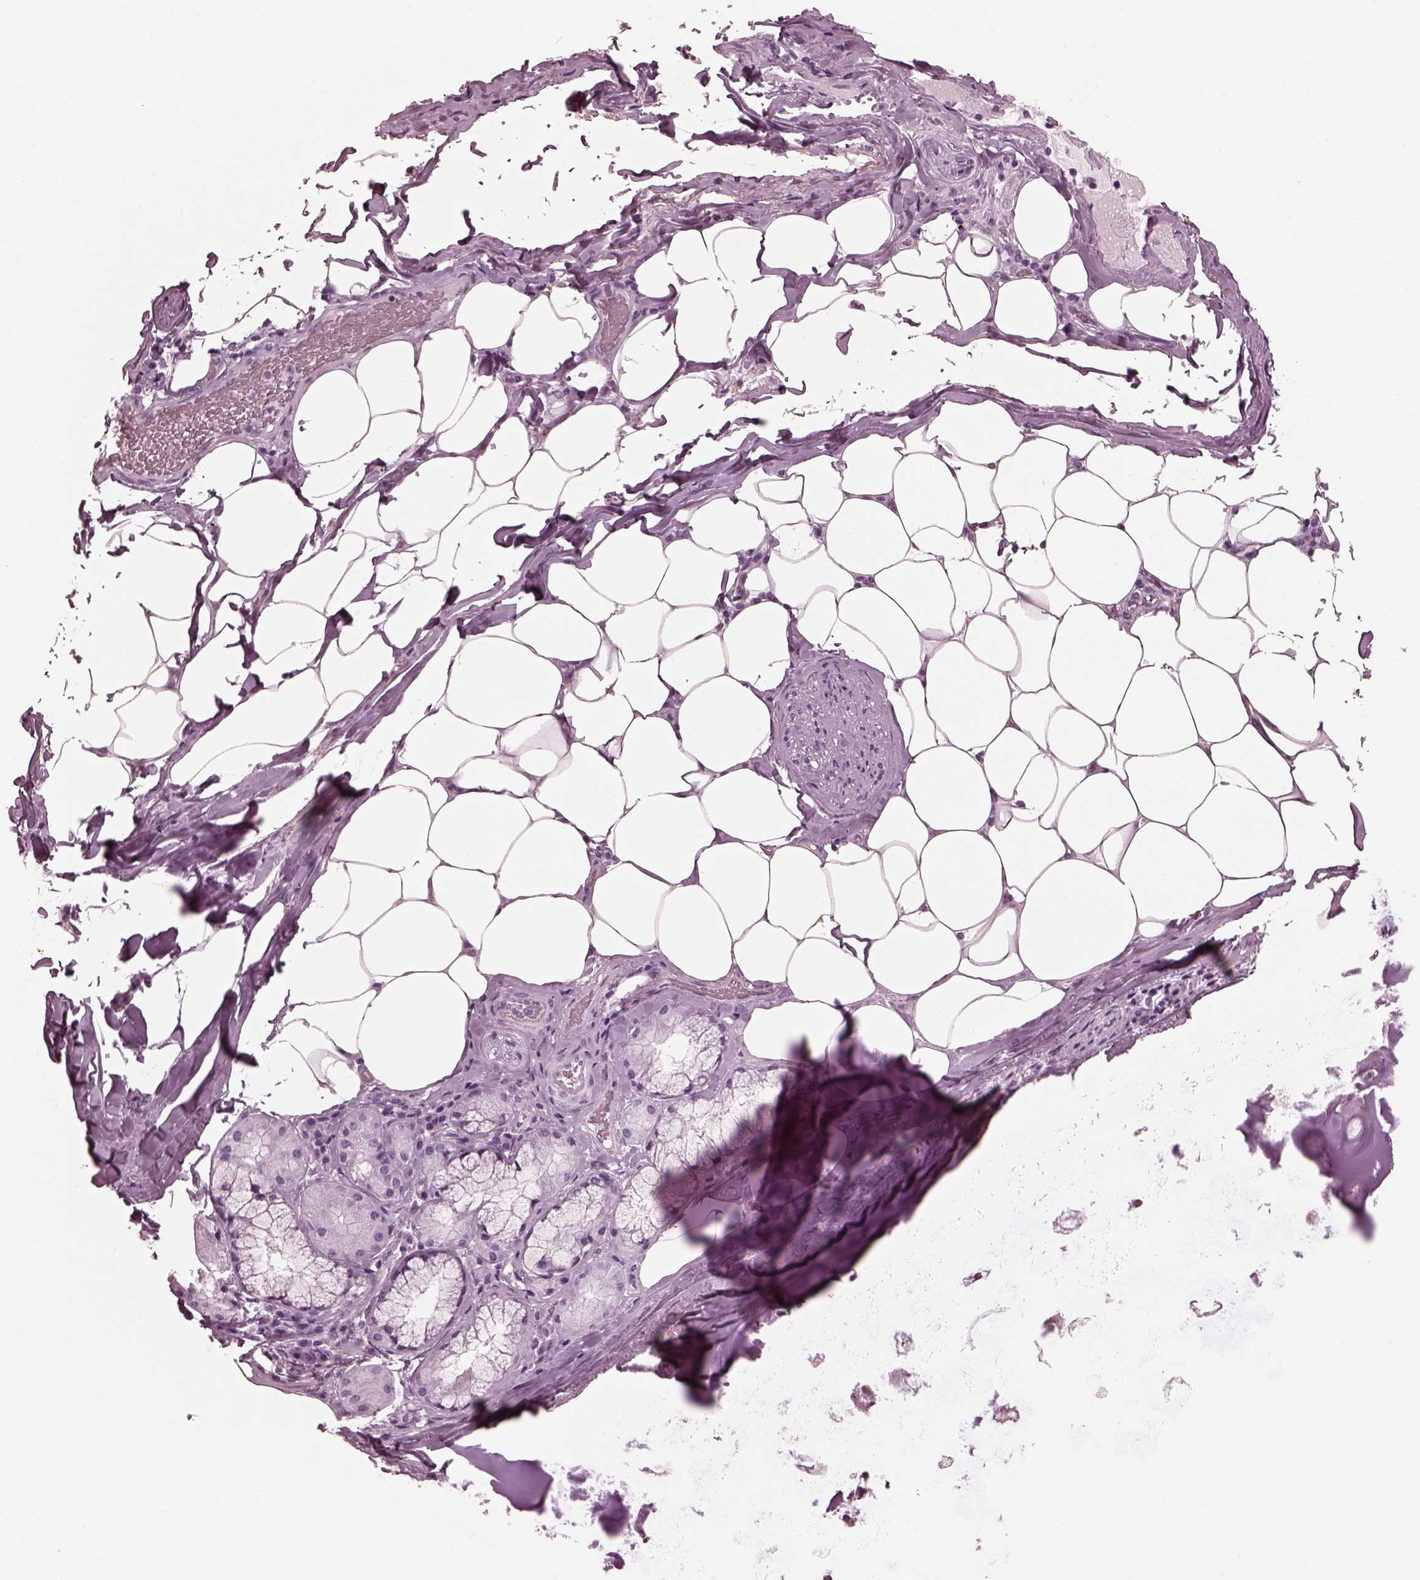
{"staining": {"intensity": "negative", "quantity": "none", "location": "none"}, "tissue": "adipose tissue", "cell_type": "Adipocytes", "image_type": "normal", "snomed": [{"axis": "morphology", "description": "Normal tissue, NOS"}, {"axis": "topography", "description": "Bronchus"}, {"axis": "topography", "description": "Lung"}], "caption": "A high-resolution micrograph shows IHC staining of benign adipose tissue, which demonstrates no significant positivity in adipocytes. (Brightfield microscopy of DAB (3,3'-diaminobenzidine) immunohistochemistry at high magnification).", "gene": "CGA", "patient": {"sex": "female", "age": 57}}